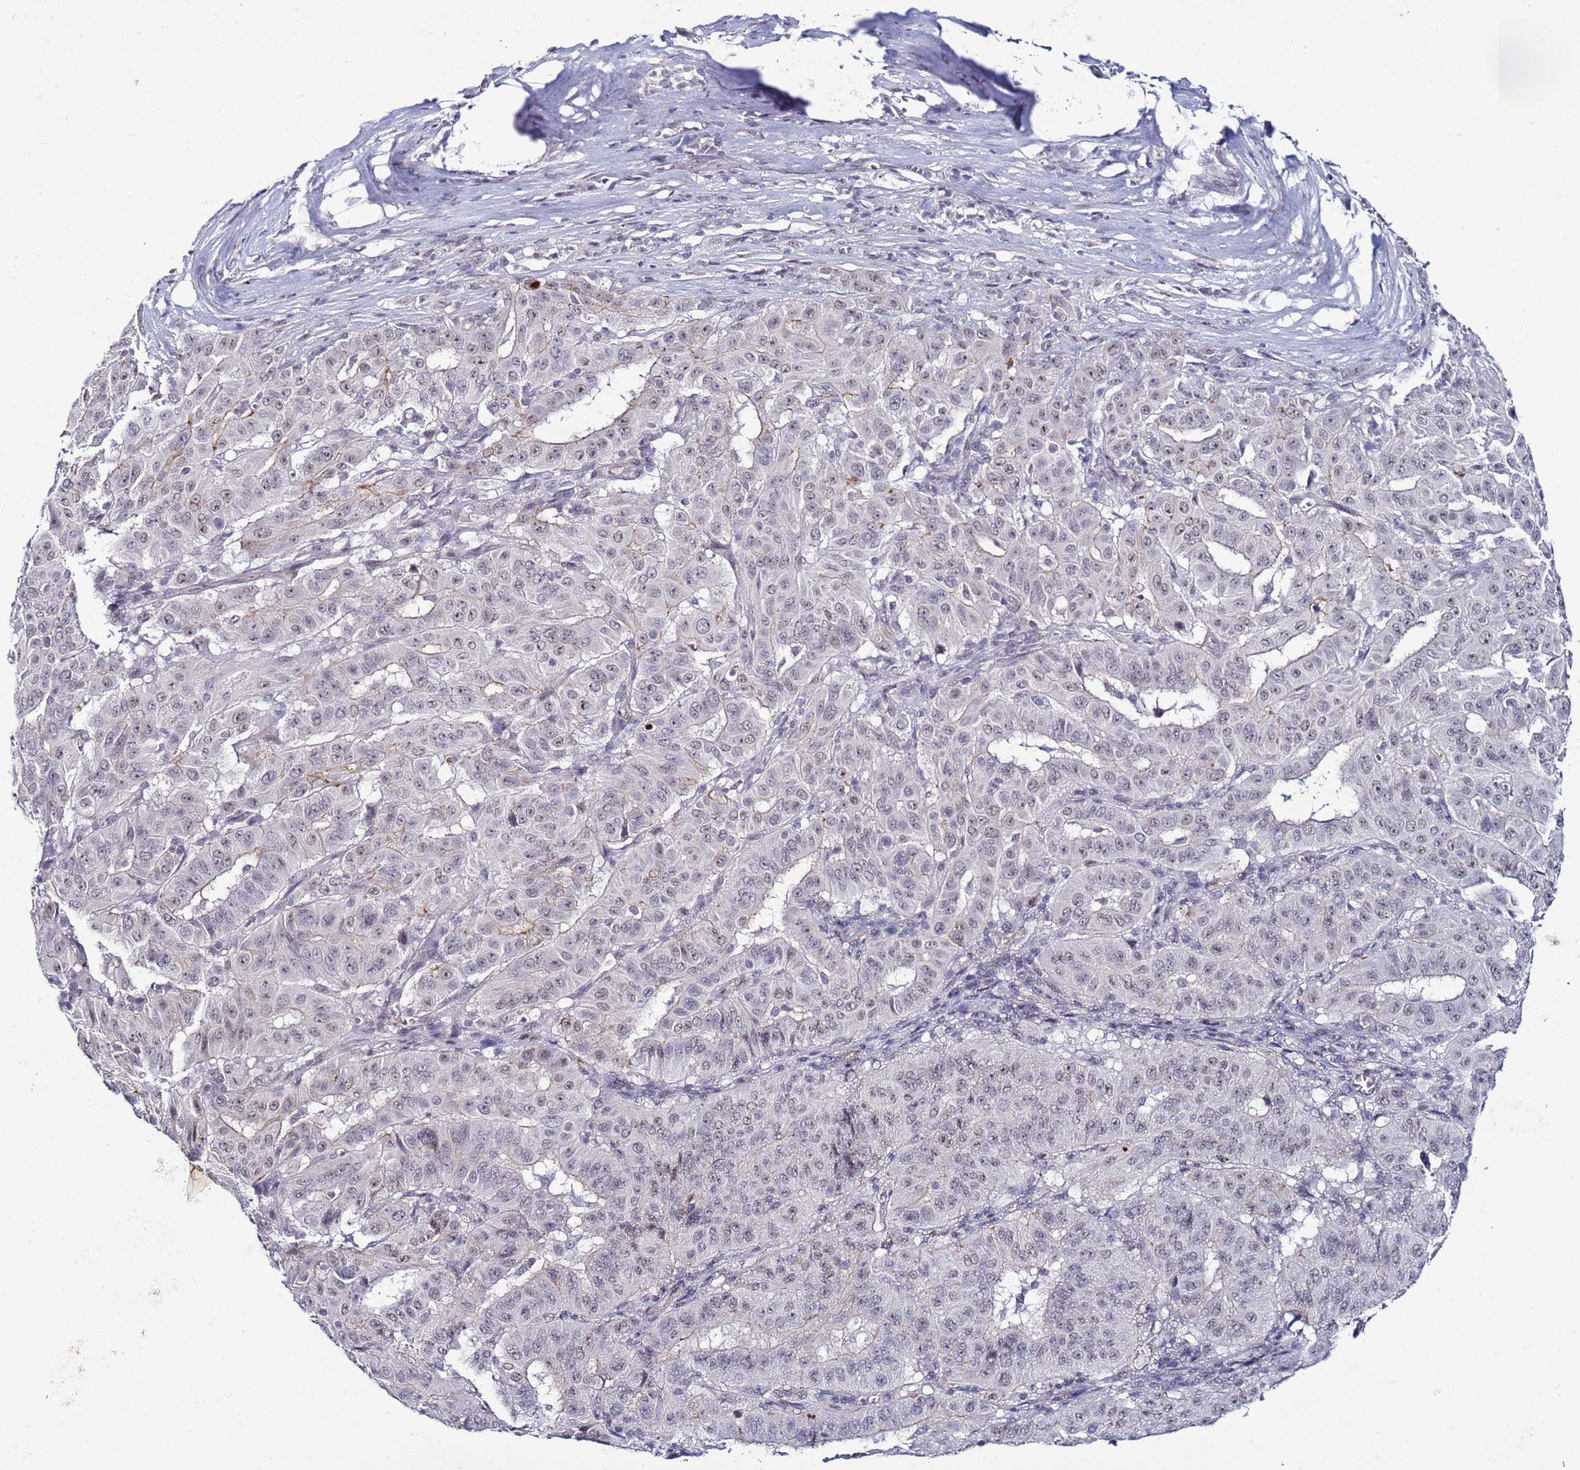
{"staining": {"intensity": "weak", "quantity": "<25%", "location": "cytoplasmic/membranous,nuclear"}, "tissue": "pancreatic cancer", "cell_type": "Tumor cells", "image_type": "cancer", "snomed": [{"axis": "morphology", "description": "Adenocarcinoma, NOS"}, {"axis": "topography", "description": "Pancreas"}], "caption": "A photomicrograph of human pancreatic cancer (adenocarcinoma) is negative for staining in tumor cells.", "gene": "PSMA7", "patient": {"sex": "male", "age": 63}}